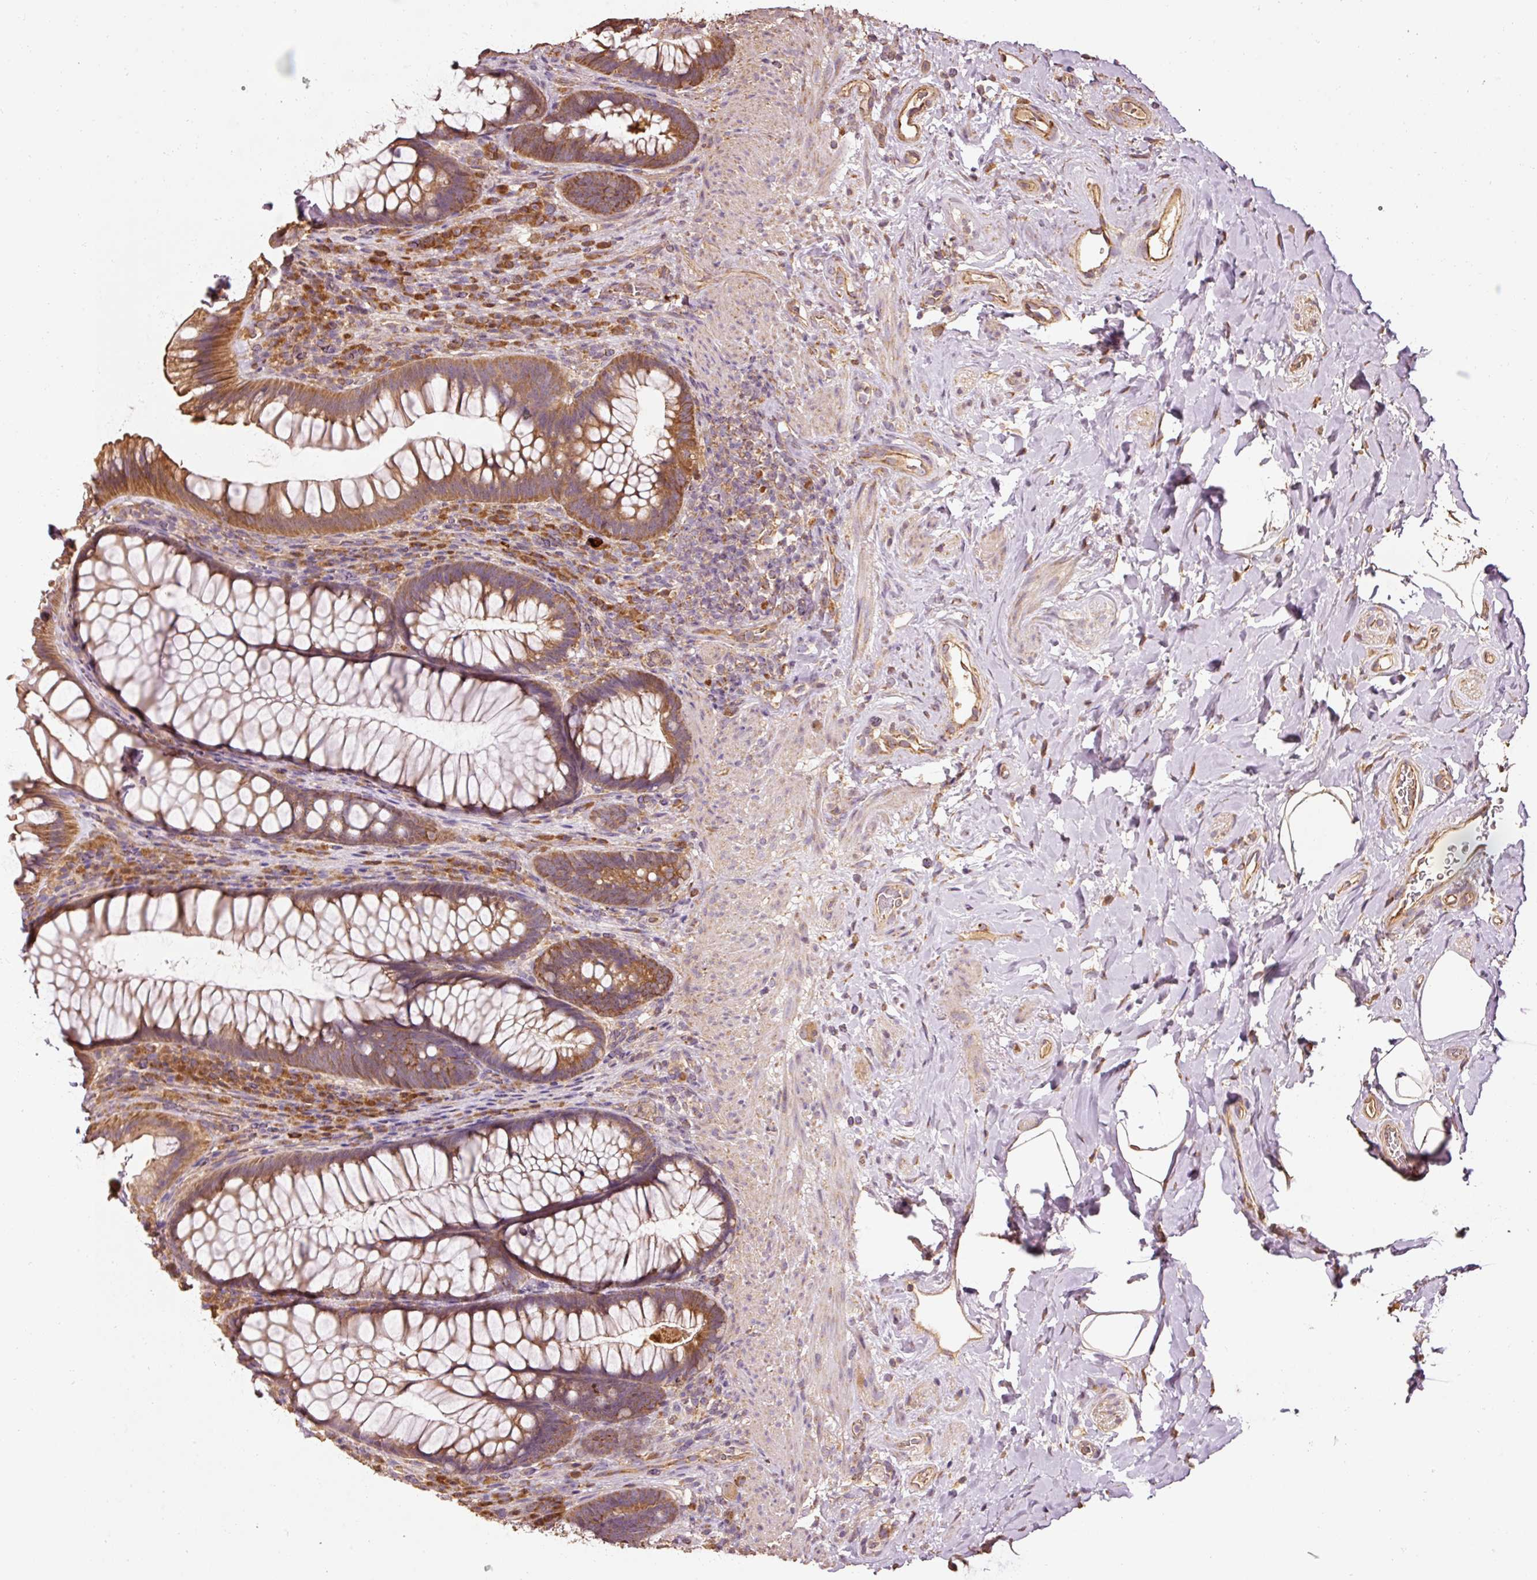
{"staining": {"intensity": "moderate", "quantity": ">75%", "location": "cytoplasmic/membranous"}, "tissue": "rectum", "cell_type": "Glandular cells", "image_type": "normal", "snomed": [{"axis": "morphology", "description": "Normal tissue, NOS"}, {"axis": "topography", "description": "Rectum"}], "caption": "The image shows staining of unremarkable rectum, revealing moderate cytoplasmic/membranous protein expression (brown color) within glandular cells.", "gene": "EFHC1", "patient": {"sex": "male", "age": 53}}